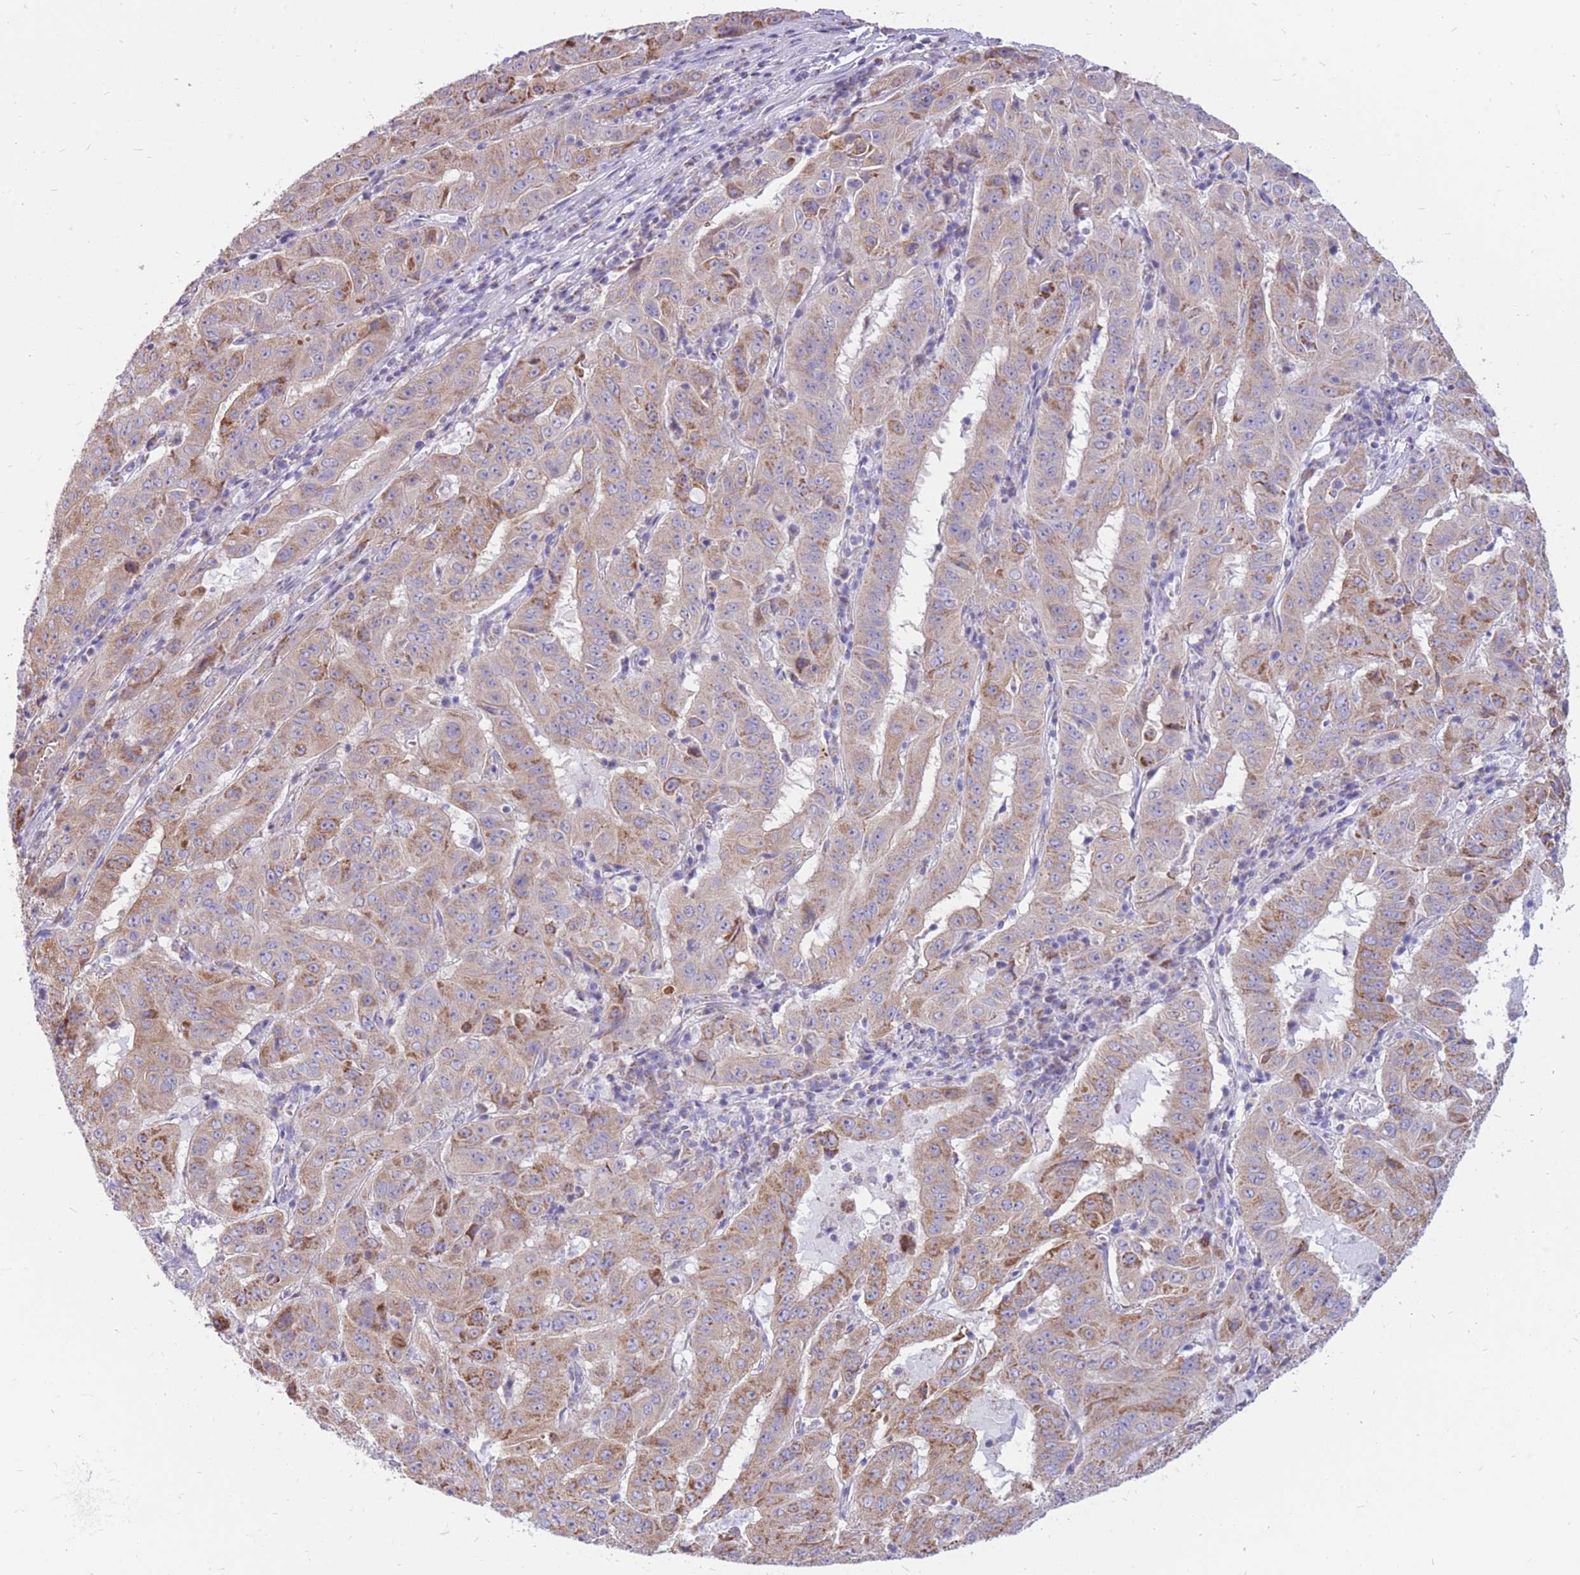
{"staining": {"intensity": "moderate", "quantity": "<25%", "location": "cytoplasmic/membranous"}, "tissue": "pancreatic cancer", "cell_type": "Tumor cells", "image_type": "cancer", "snomed": [{"axis": "morphology", "description": "Adenocarcinoma, NOS"}, {"axis": "topography", "description": "Pancreas"}], "caption": "Adenocarcinoma (pancreatic) stained with IHC reveals moderate cytoplasmic/membranous positivity in approximately <25% of tumor cells.", "gene": "PCSK1", "patient": {"sex": "male", "age": 63}}